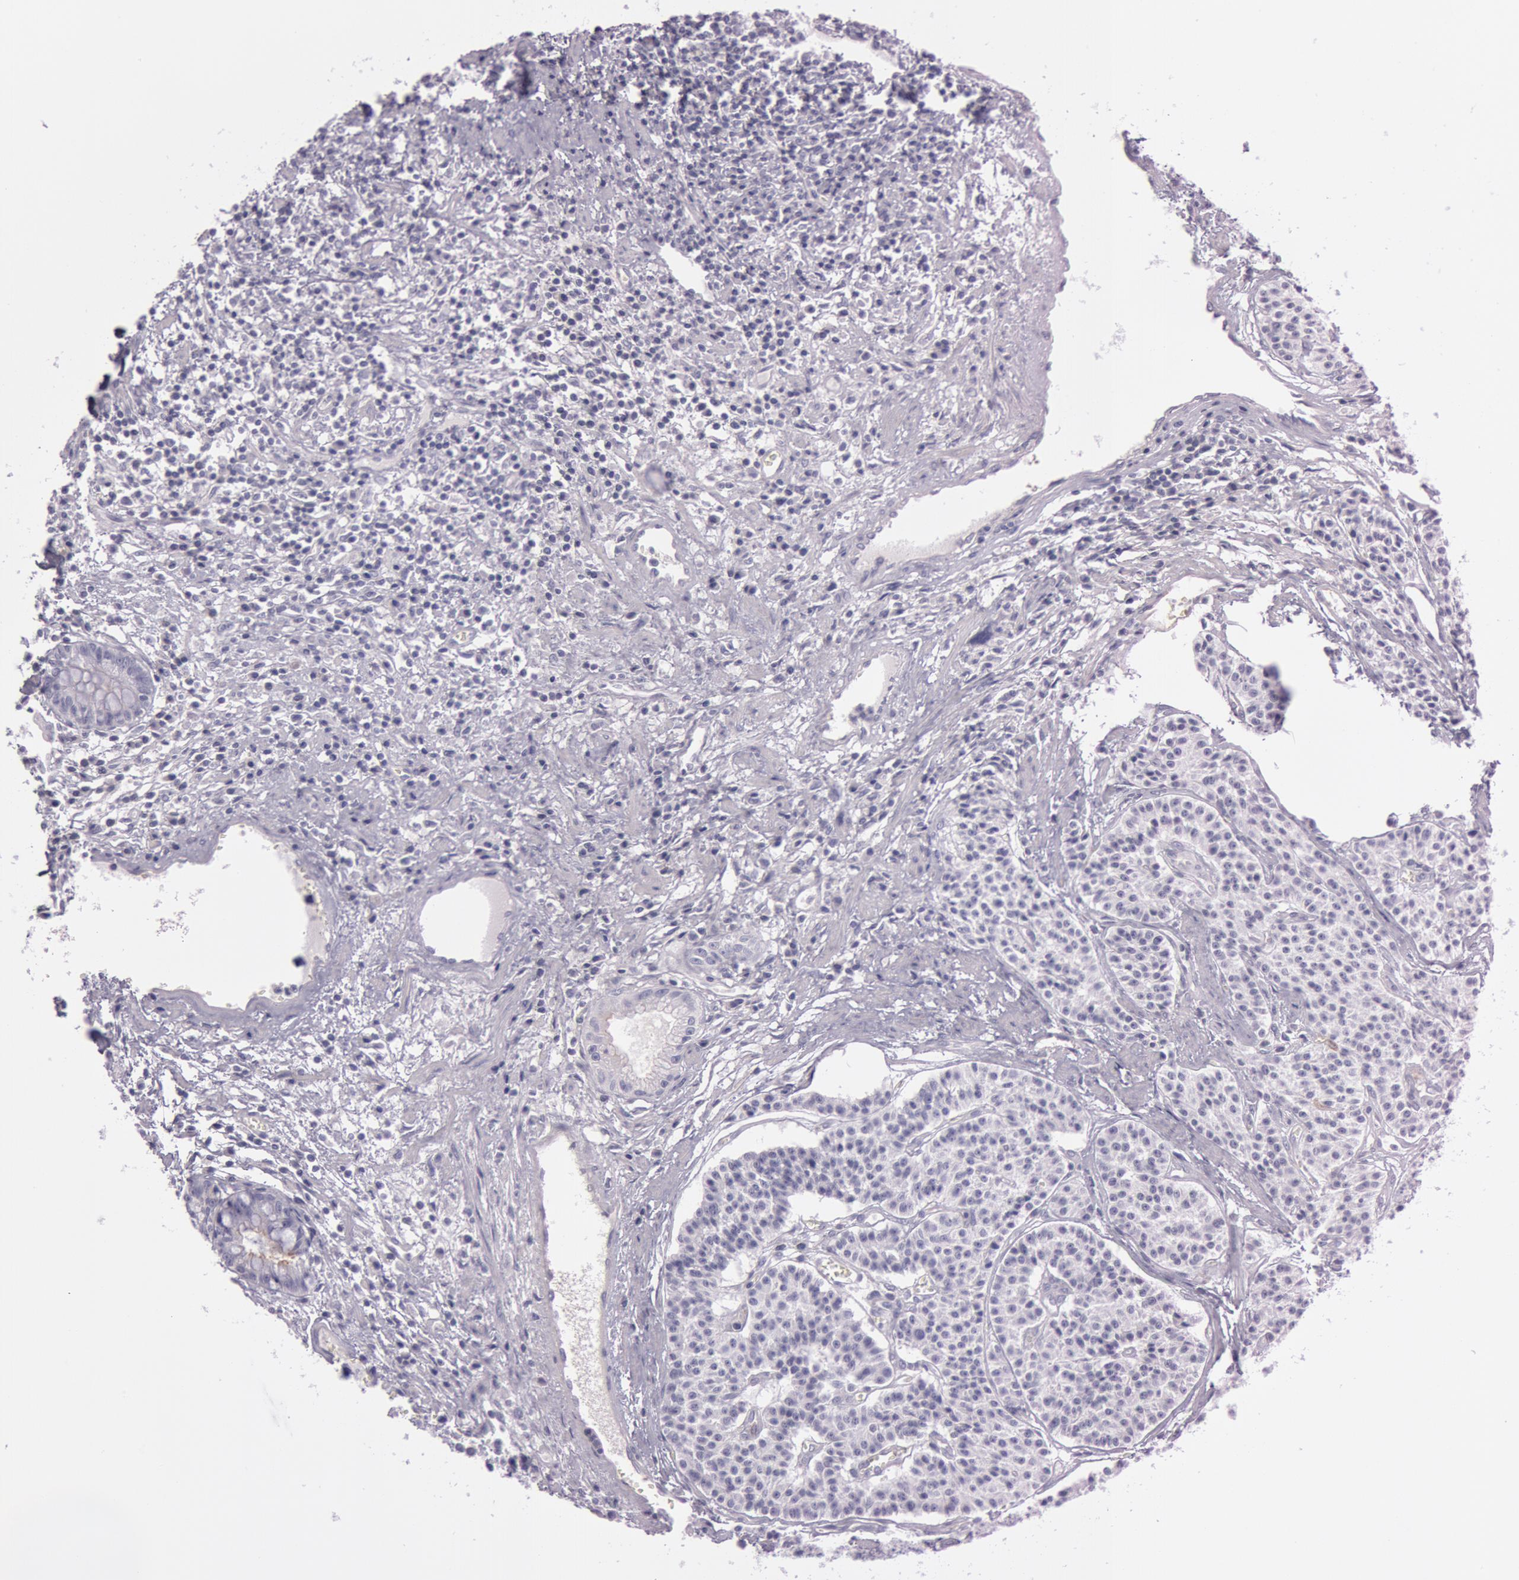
{"staining": {"intensity": "negative", "quantity": "none", "location": "none"}, "tissue": "carcinoid", "cell_type": "Tumor cells", "image_type": "cancer", "snomed": [{"axis": "morphology", "description": "Carcinoid, malignant, NOS"}, {"axis": "topography", "description": "Stomach"}], "caption": "Tumor cells show no significant protein positivity in carcinoid.", "gene": "FOLH1", "patient": {"sex": "female", "age": 76}}